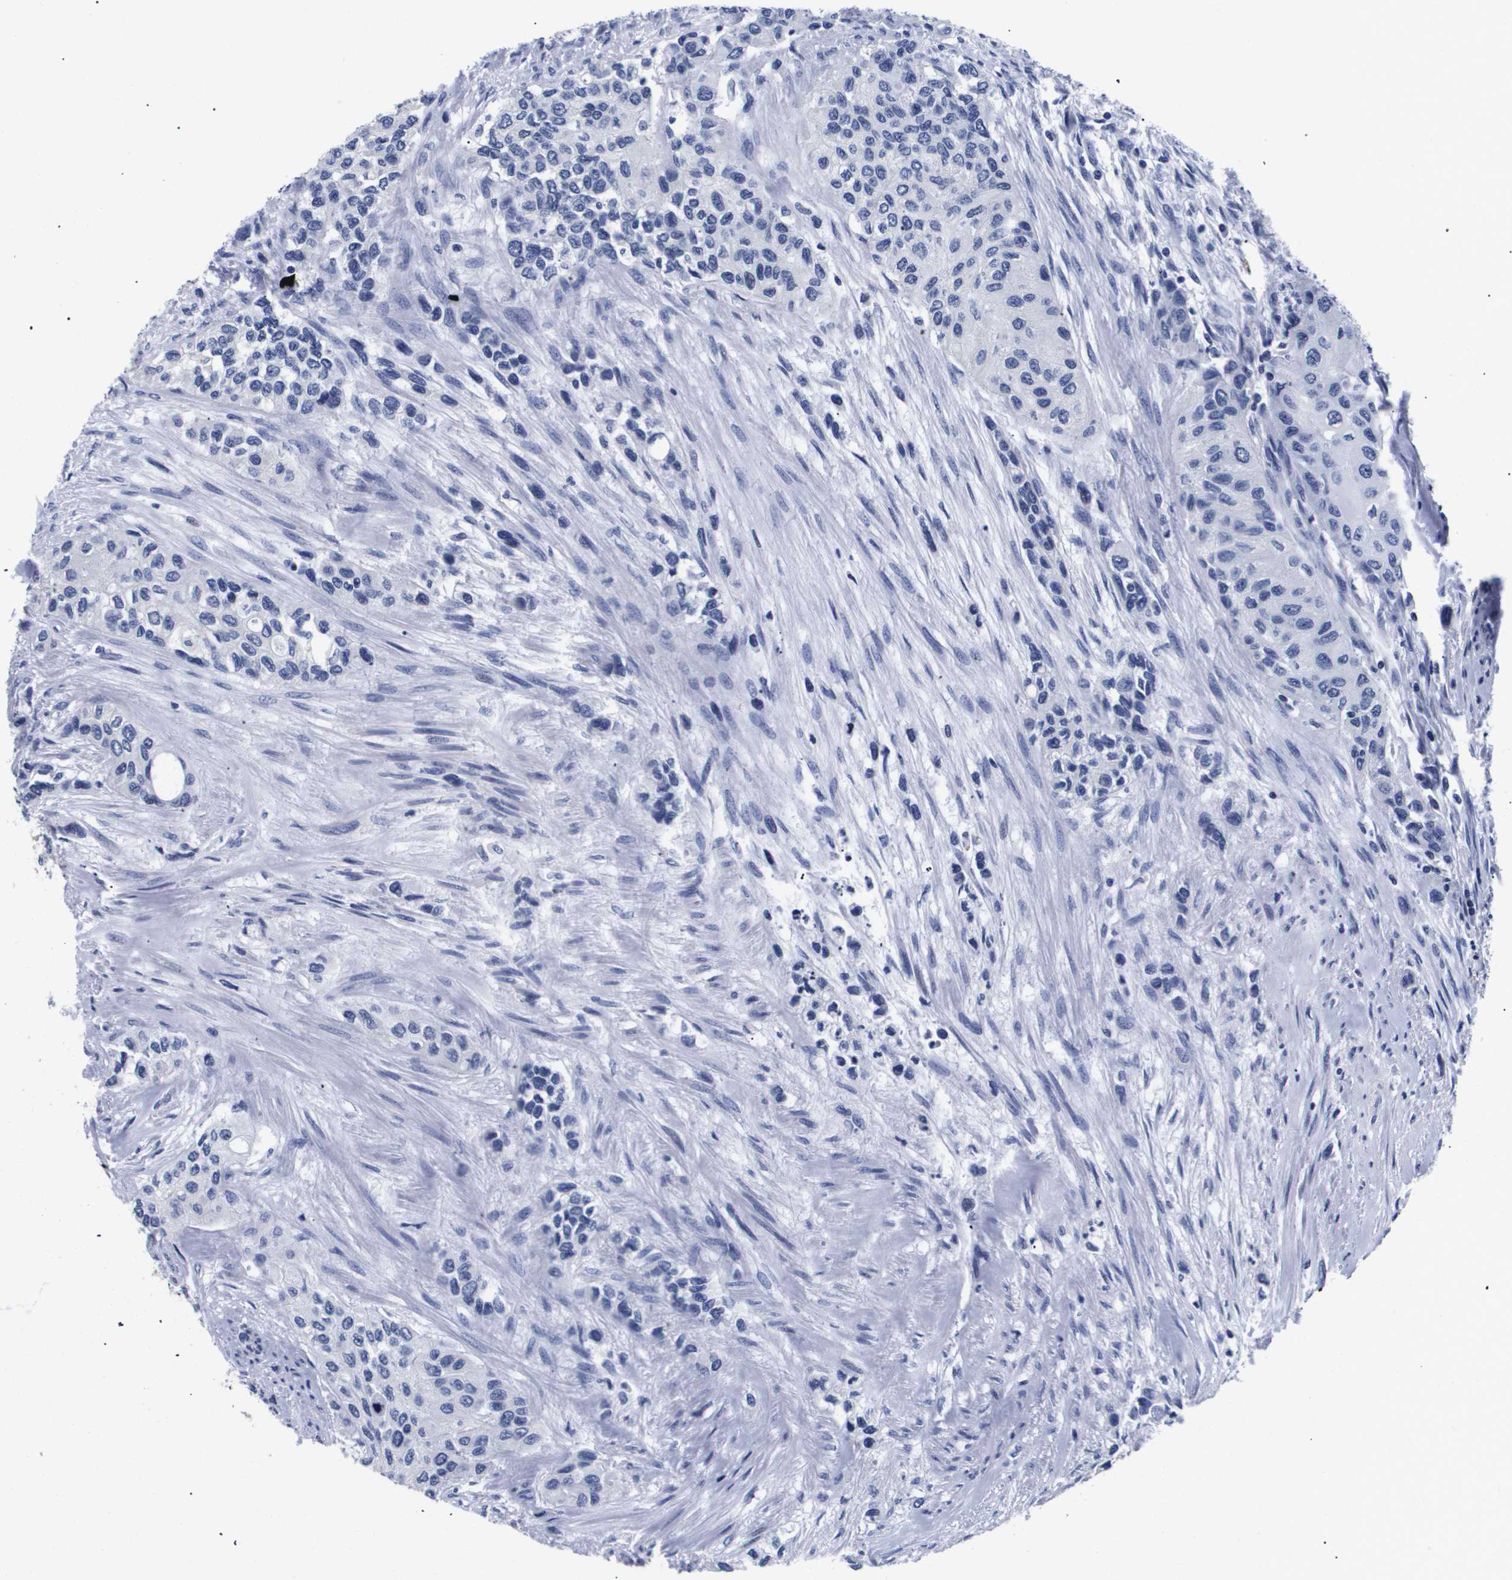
{"staining": {"intensity": "negative", "quantity": "none", "location": "none"}, "tissue": "urothelial cancer", "cell_type": "Tumor cells", "image_type": "cancer", "snomed": [{"axis": "morphology", "description": "Urothelial carcinoma, High grade"}, {"axis": "topography", "description": "Urinary bladder"}], "caption": "IHC micrograph of neoplastic tissue: urothelial carcinoma (high-grade) stained with DAB (3,3'-diaminobenzidine) exhibits no significant protein positivity in tumor cells. (Brightfield microscopy of DAB (3,3'-diaminobenzidine) immunohistochemistry (IHC) at high magnification).", "gene": "ATP6V0A4", "patient": {"sex": "female", "age": 56}}